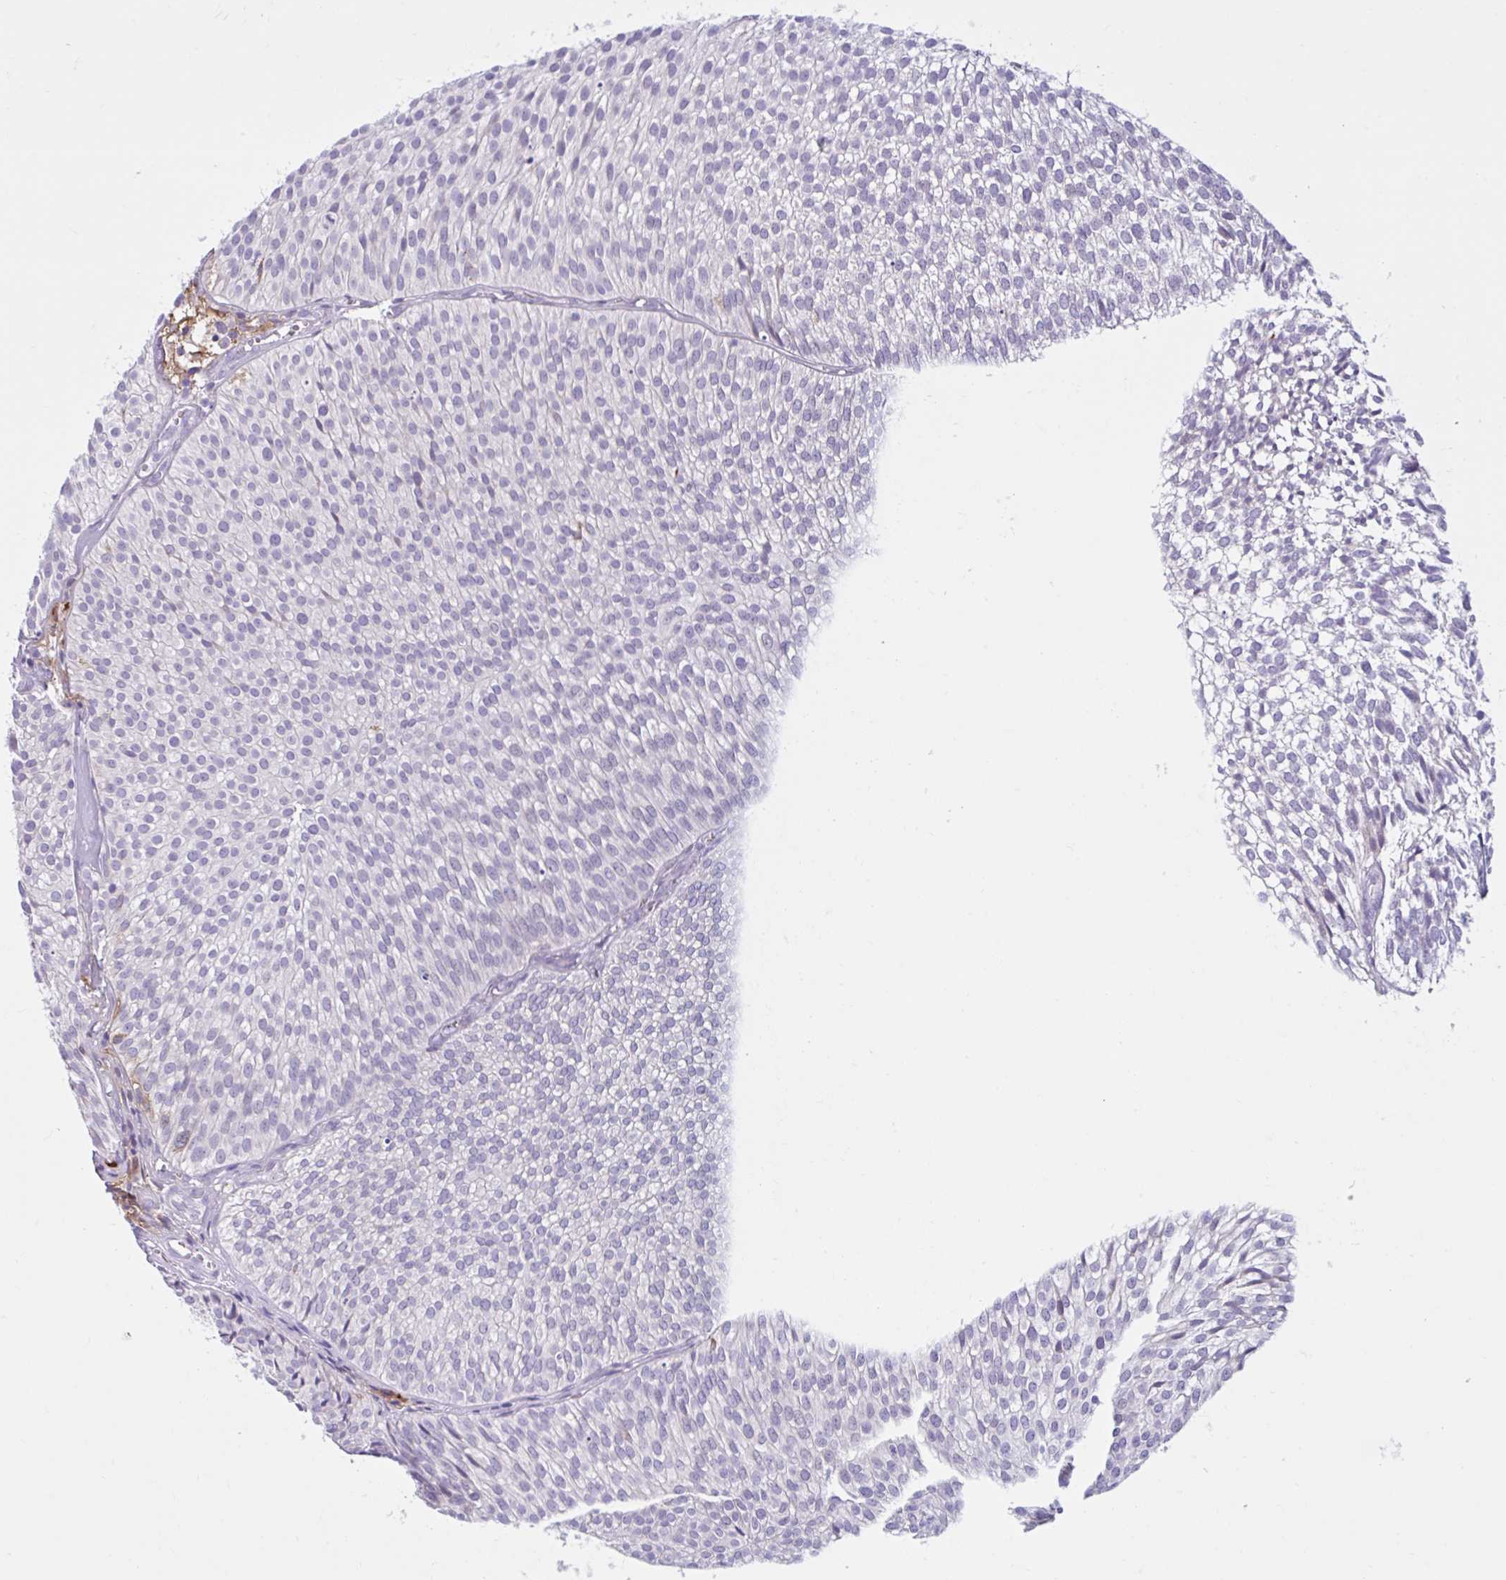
{"staining": {"intensity": "negative", "quantity": "none", "location": "none"}, "tissue": "urothelial cancer", "cell_type": "Tumor cells", "image_type": "cancer", "snomed": [{"axis": "morphology", "description": "Urothelial carcinoma, Low grade"}, {"axis": "topography", "description": "Urinary bladder"}], "caption": "A photomicrograph of human urothelial cancer is negative for staining in tumor cells. (DAB IHC with hematoxylin counter stain).", "gene": "CEP120", "patient": {"sex": "male", "age": 91}}